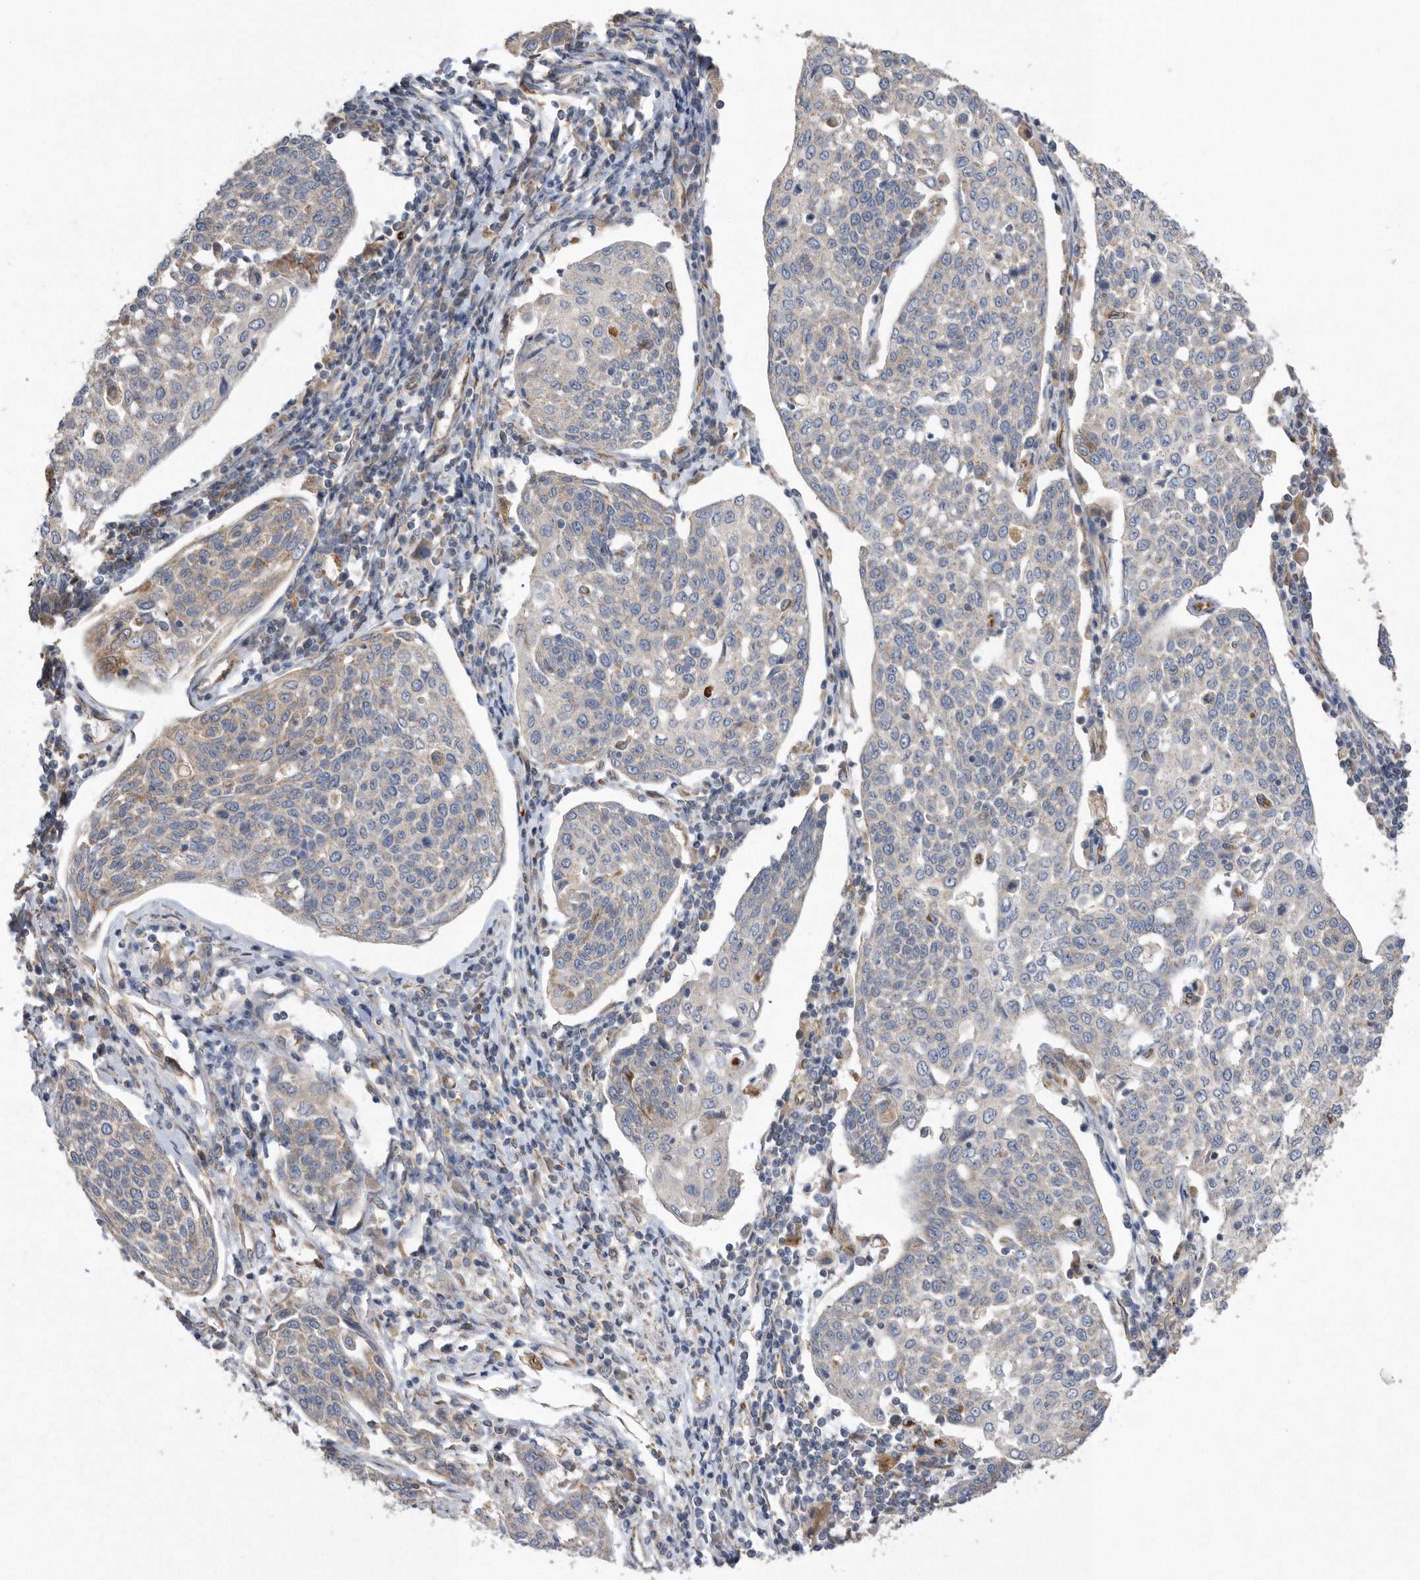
{"staining": {"intensity": "negative", "quantity": "none", "location": "none"}, "tissue": "cervical cancer", "cell_type": "Tumor cells", "image_type": "cancer", "snomed": [{"axis": "morphology", "description": "Squamous cell carcinoma, NOS"}, {"axis": "topography", "description": "Cervix"}], "caption": "Cervical squamous cell carcinoma stained for a protein using IHC demonstrates no positivity tumor cells.", "gene": "PON2", "patient": {"sex": "female", "age": 34}}